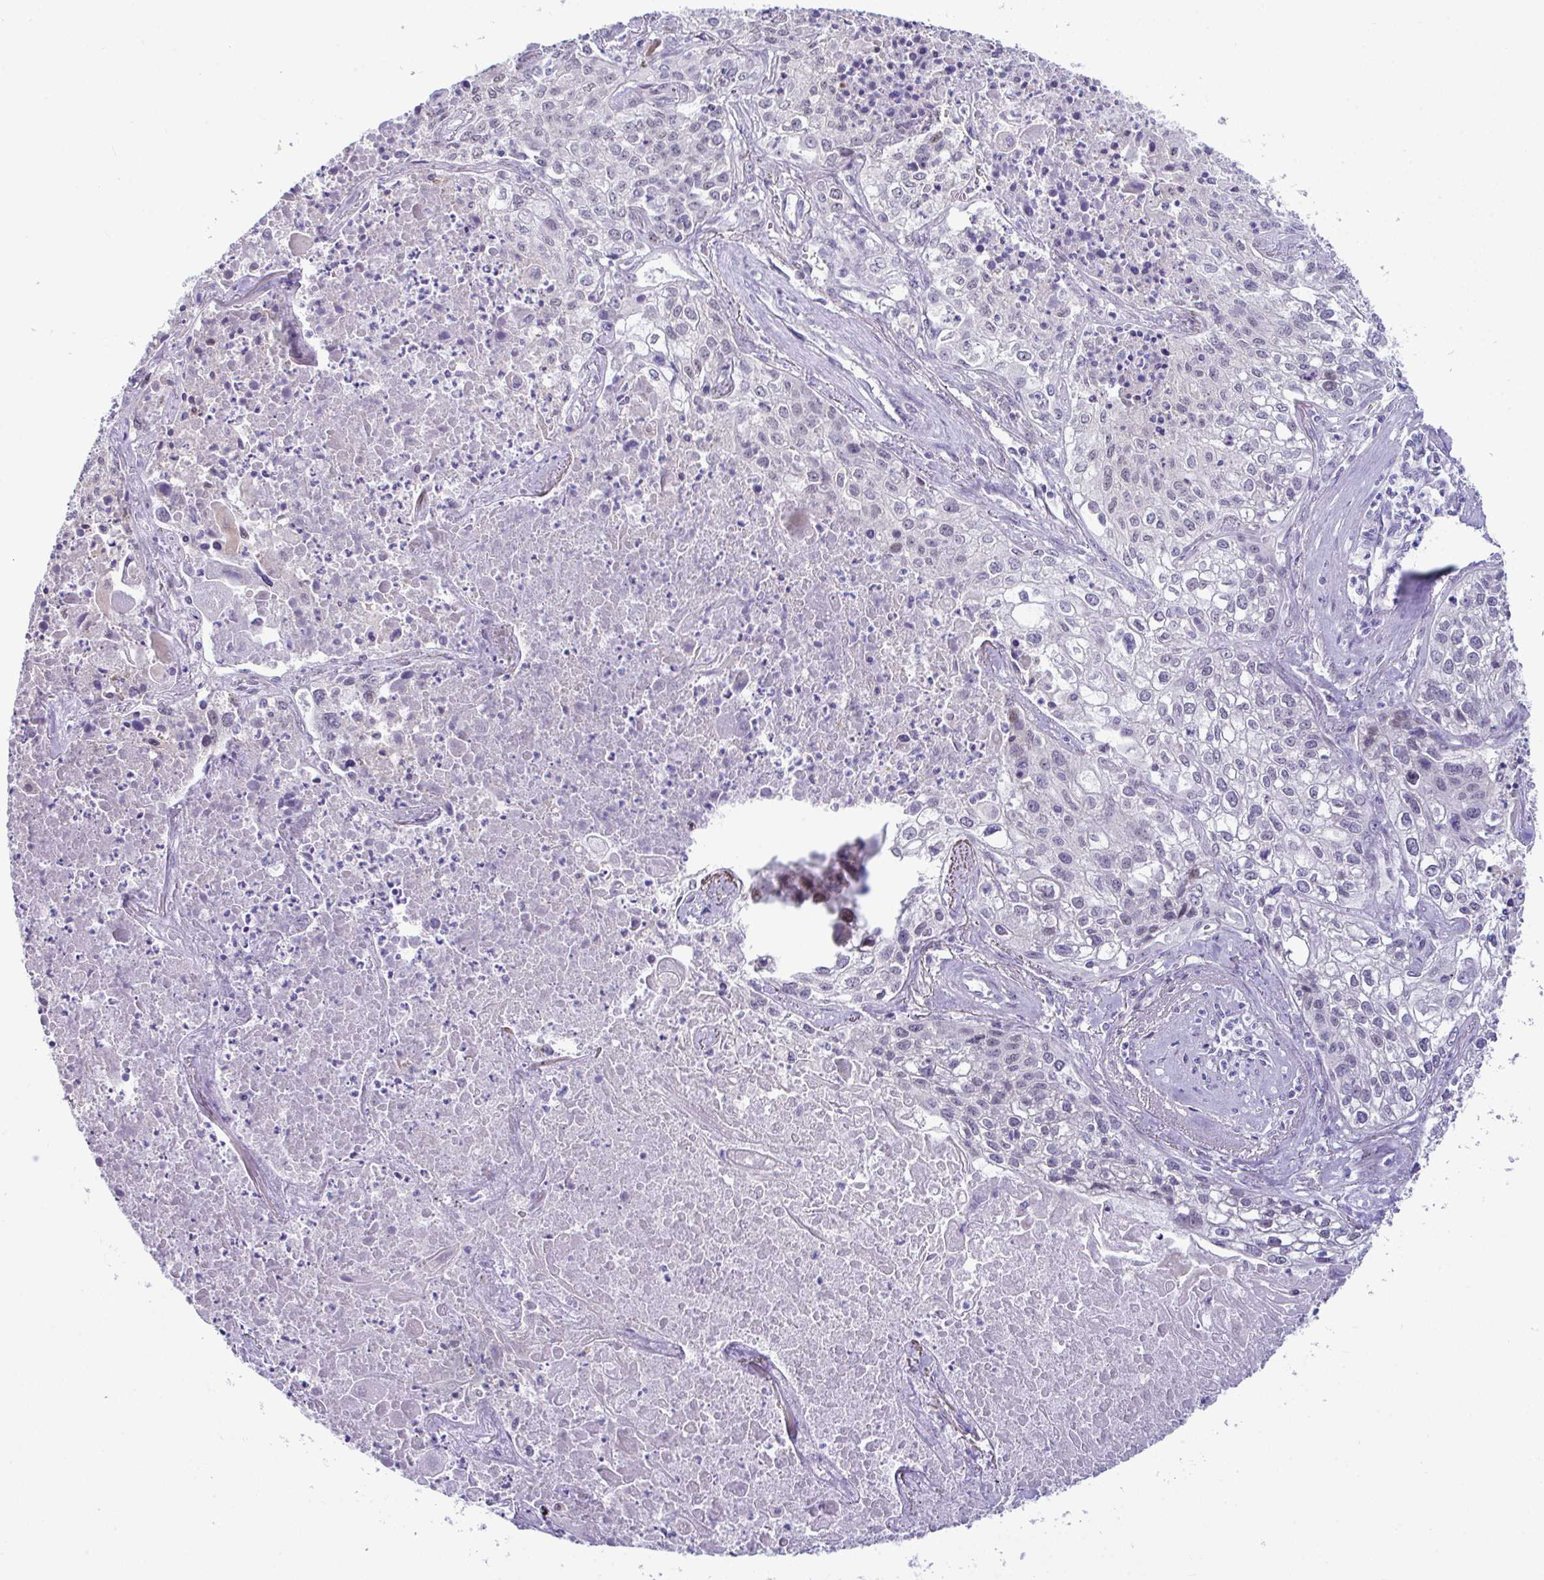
{"staining": {"intensity": "negative", "quantity": "none", "location": "none"}, "tissue": "lung cancer", "cell_type": "Tumor cells", "image_type": "cancer", "snomed": [{"axis": "morphology", "description": "Squamous cell carcinoma, NOS"}, {"axis": "topography", "description": "Lung"}], "caption": "Tumor cells show no significant protein staining in squamous cell carcinoma (lung).", "gene": "USP35", "patient": {"sex": "male", "age": 74}}